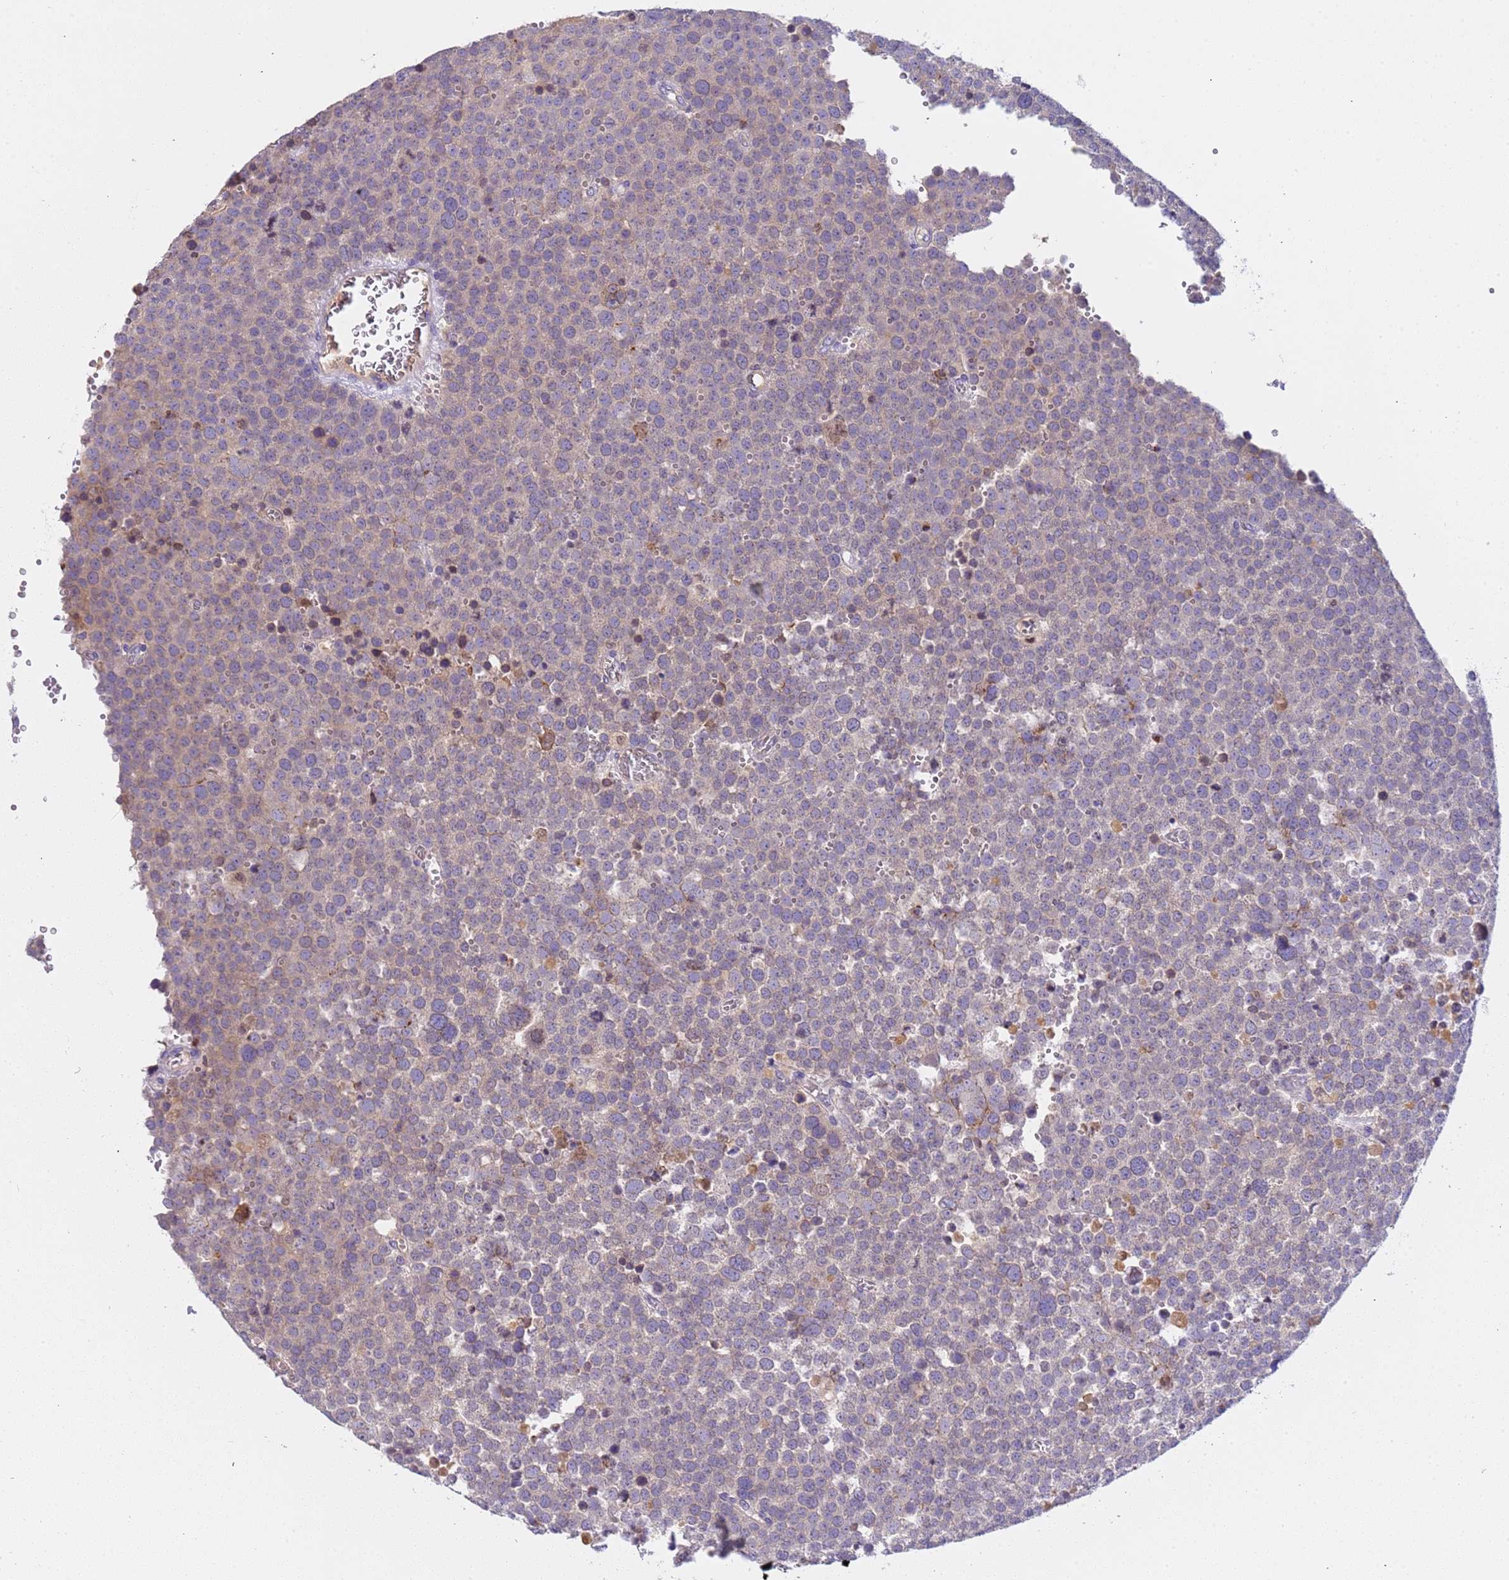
{"staining": {"intensity": "negative", "quantity": "none", "location": "none"}, "tissue": "testis cancer", "cell_type": "Tumor cells", "image_type": "cancer", "snomed": [{"axis": "morphology", "description": "Seminoma, NOS"}, {"axis": "topography", "description": "Testis"}], "caption": "Seminoma (testis) was stained to show a protein in brown. There is no significant expression in tumor cells. (DAB (3,3'-diaminobenzidine) immunohistochemistry visualized using brightfield microscopy, high magnification).", "gene": "PLCXD3", "patient": {"sex": "male", "age": 71}}